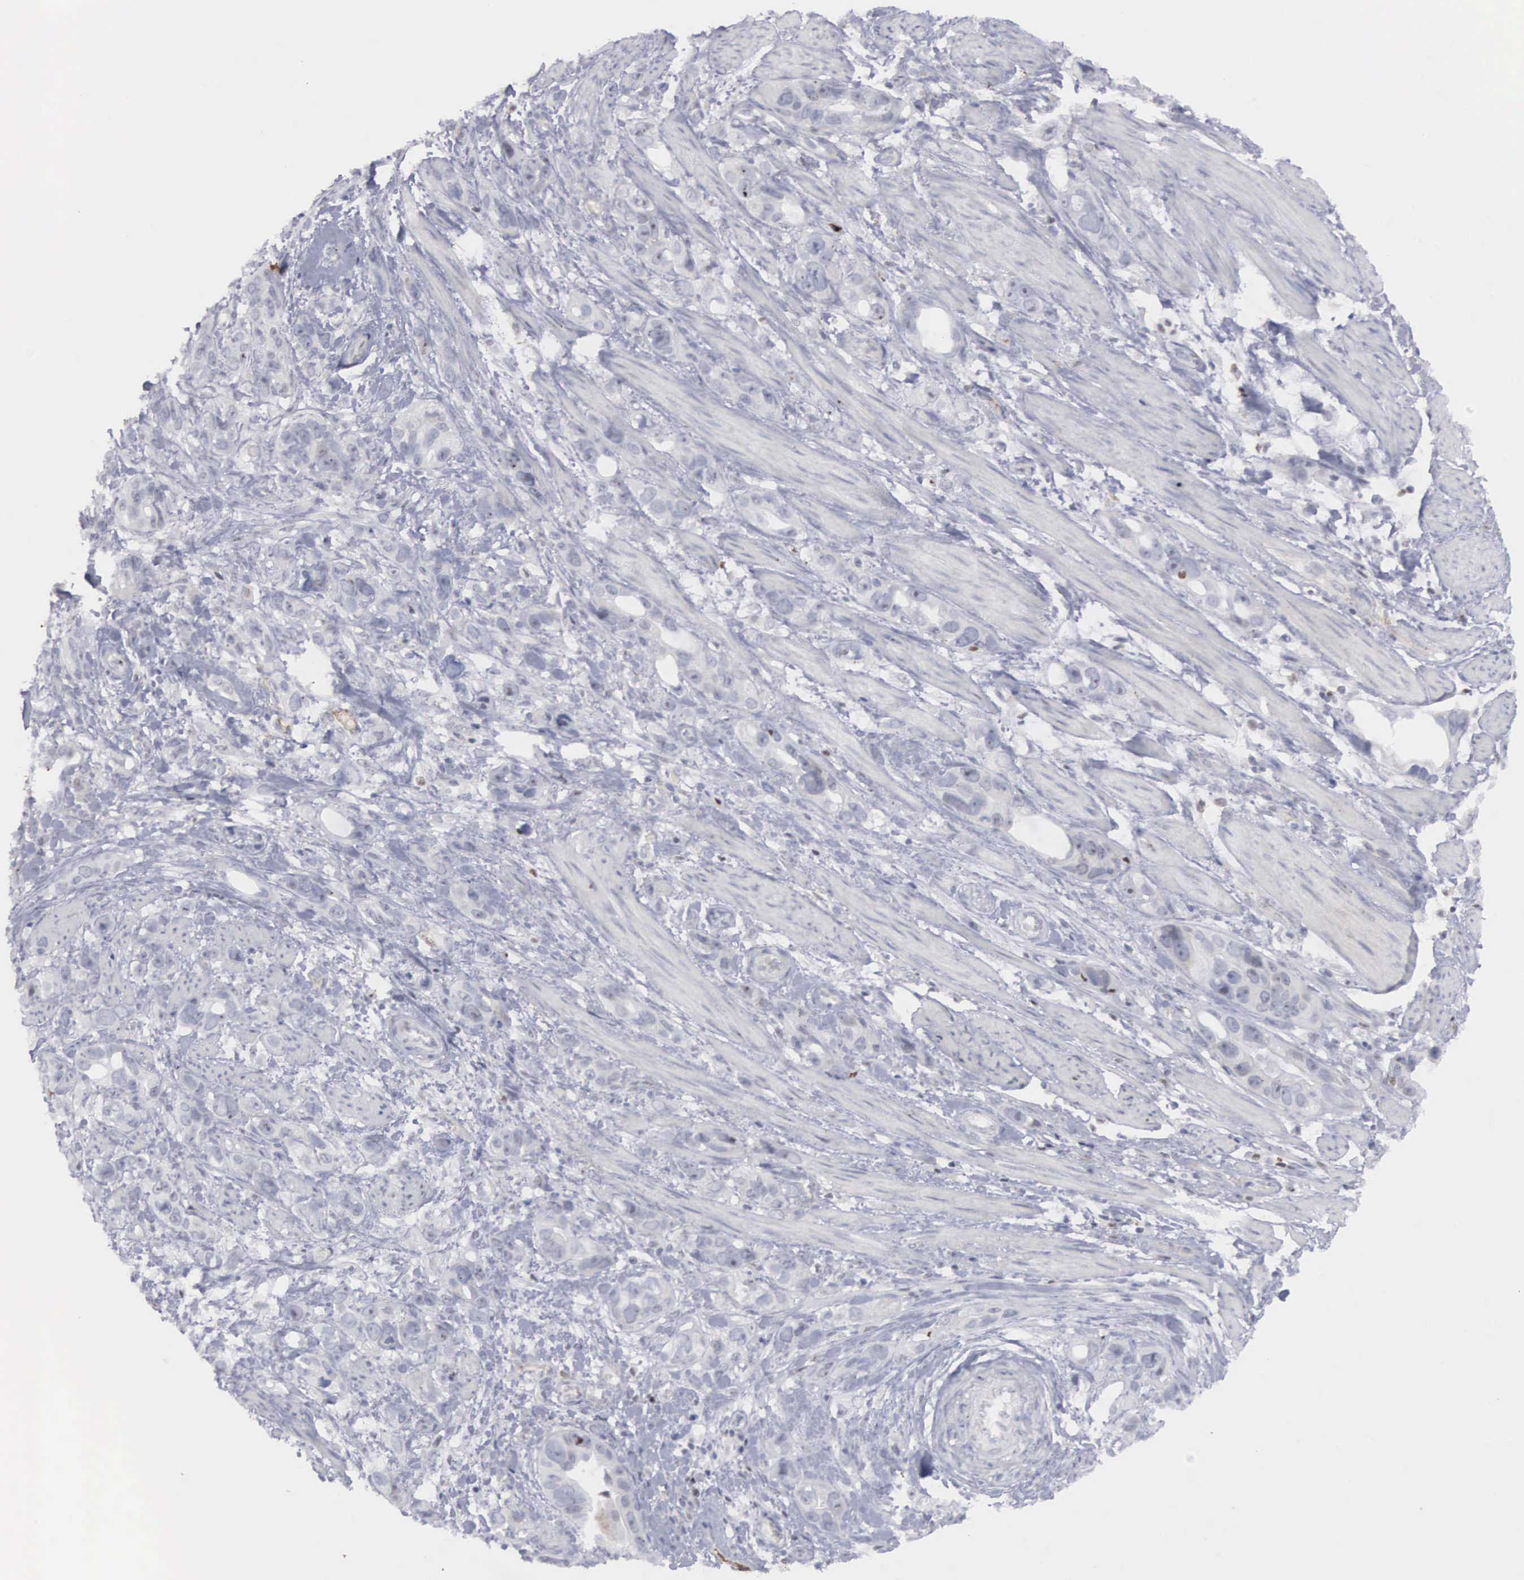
{"staining": {"intensity": "weak", "quantity": "<25%", "location": "nuclear"}, "tissue": "stomach cancer", "cell_type": "Tumor cells", "image_type": "cancer", "snomed": [{"axis": "morphology", "description": "Adenocarcinoma, NOS"}, {"axis": "topography", "description": "Stomach, upper"}], "caption": "The immunohistochemistry histopathology image has no significant expression in tumor cells of stomach cancer (adenocarcinoma) tissue. (Immunohistochemistry (ihc), brightfield microscopy, high magnification).", "gene": "RBPJ", "patient": {"sex": "male", "age": 47}}